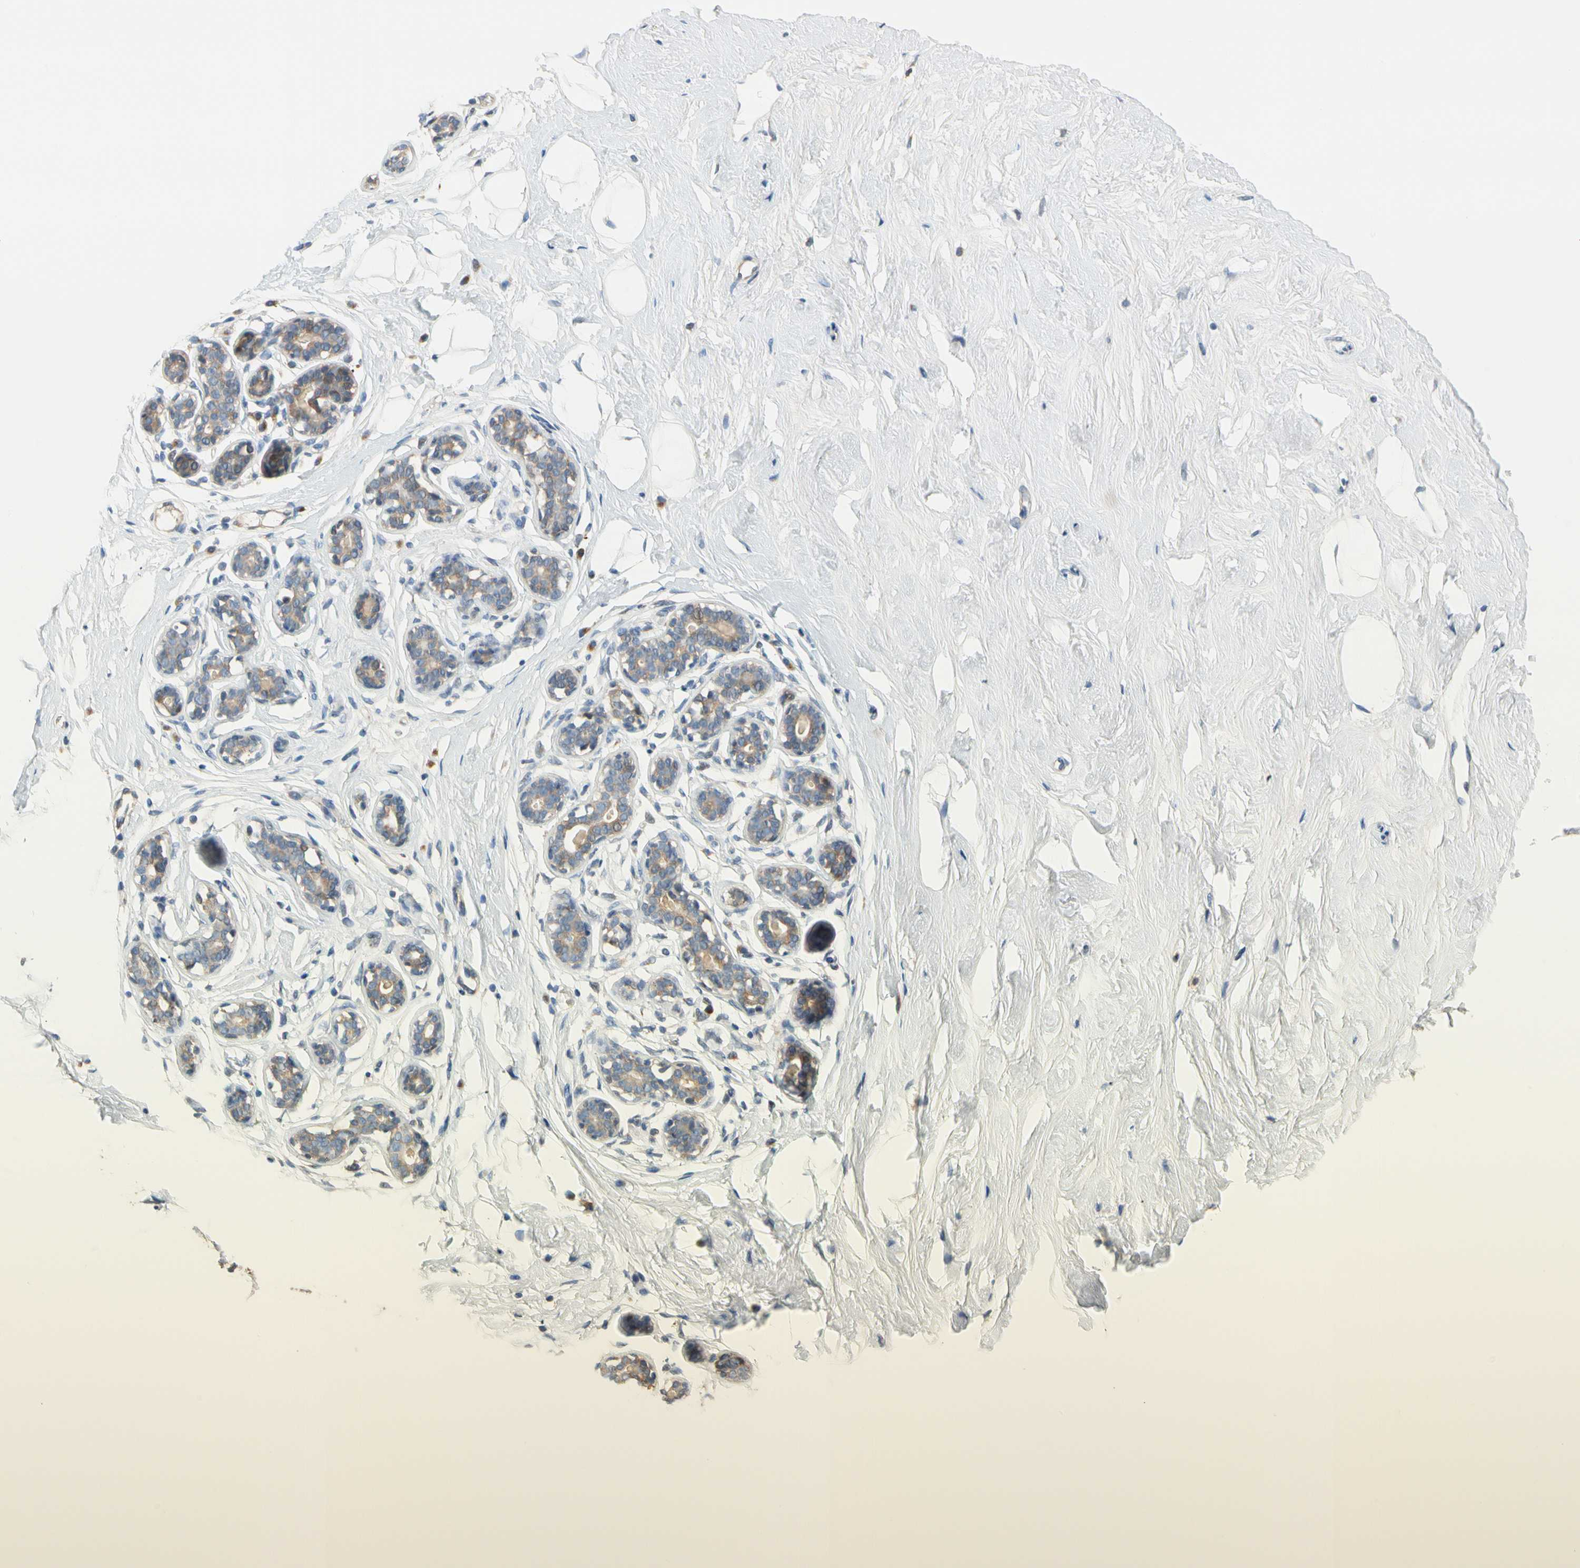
{"staining": {"intensity": "negative", "quantity": "none", "location": "none"}, "tissue": "breast", "cell_type": "Adipocytes", "image_type": "normal", "snomed": [{"axis": "morphology", "description": "Normal tissue, NOS"}, {"axis": "topography", "description": "Breast"}], "caption": "The photomicrograph displays no significant positivity in adipocytes of breast.", "gene": "GPSM2", "patient": {"sex": "female", "age": 23}}